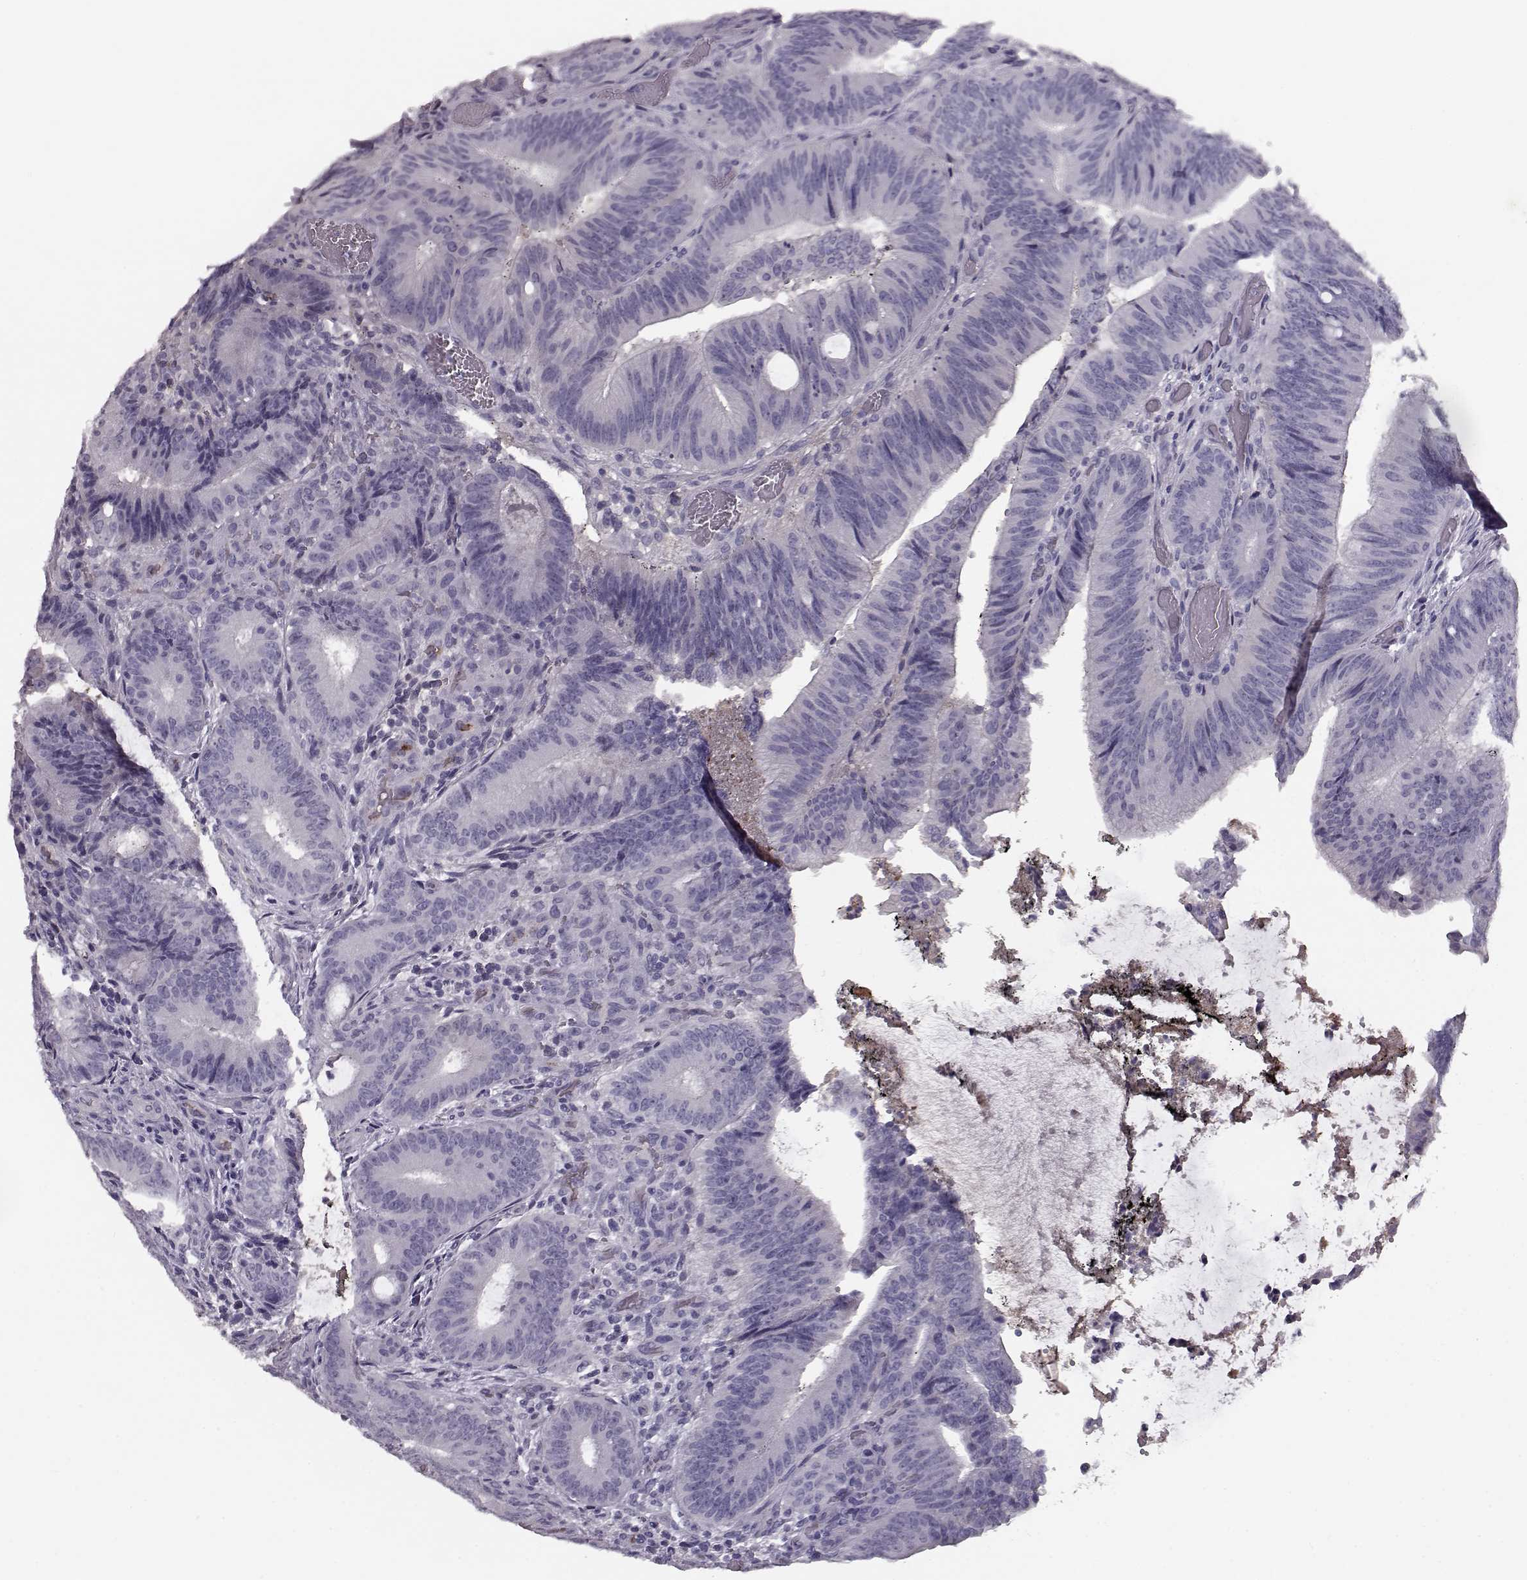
{"staining": {"intensity": "negative", "quantity": "none", "location": "none"}, "tissue": "colorectal cancer", "cell_type": "Tumor cells", "image_type": "cancer", "snomed": [{"axis": "morphology", "description": "Adenocarcinoma, NOS"}, {"axis": "topography", "description": "Colon"}], "caption": "Image shows no significant protein staining in tumor cells of colorectal cancer.", "gene": "CCL19", "patient": {"sex": "female", "age": 43}}